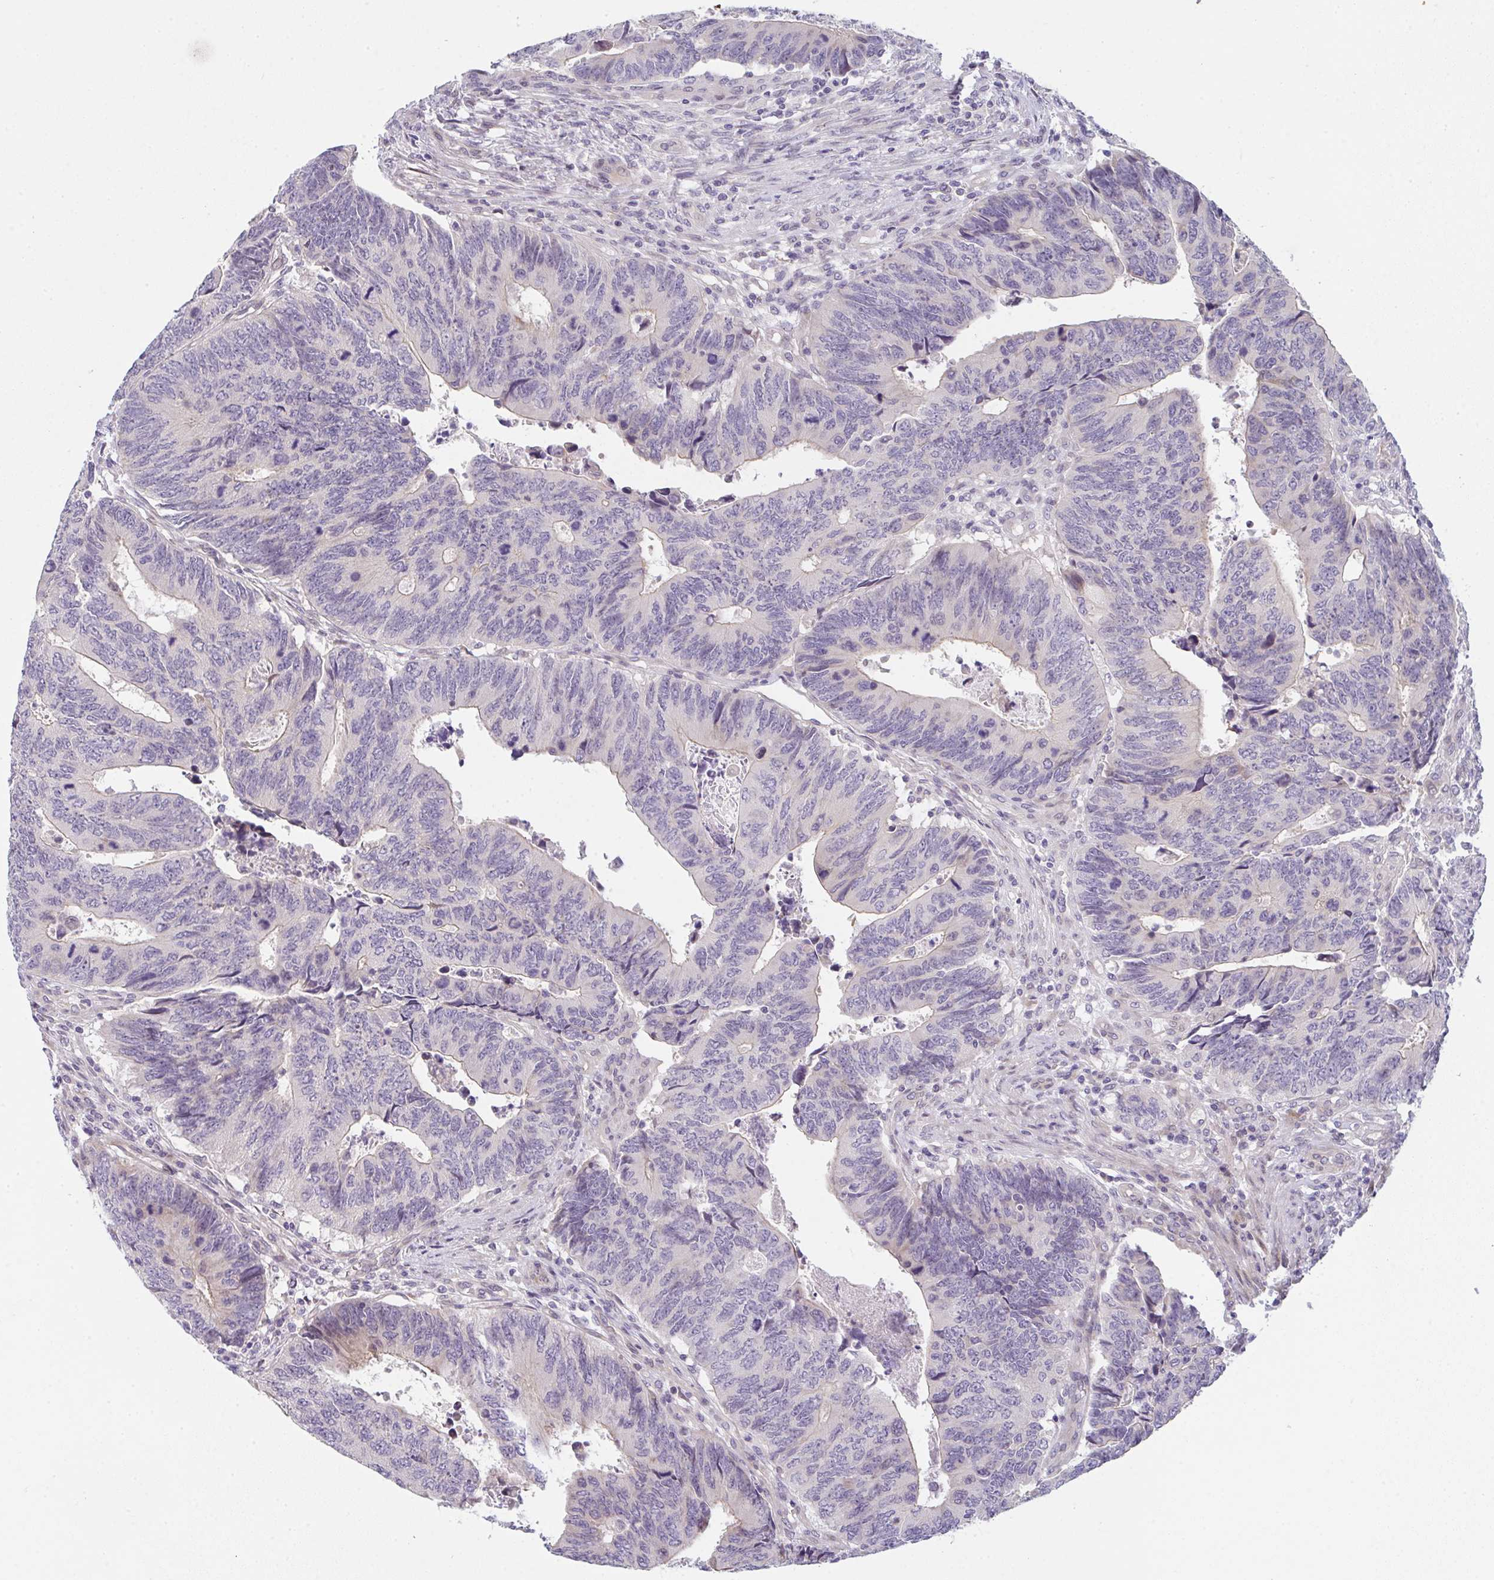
{"staining": {"intensity": "negative", "quantity": "none", "location": "none"}, "tissue": "colorectal cancer", "cell_type": "Tumor cells", "image_type": "cancer", "snomed": [{"axis": "morphology", "description": "Adenocarcinoma, NOS"}, {"axis": "topography", "description": "Colon"}], "caption": "IHC histopathology image of neoplastic tissue: human colorectal cancer (adenocarcinoma) stained with DAB demonstrates no significant protein positivity in tumor cells. The staining was performed using DAB (3,3'-diaminobenzidine) to visualize the protein expression in brown, while the nuclei were stained in blue with hematoxylin (Magnification: 20x).", "gene": "TNFRSF10A", "patient": {"sex": "male", "age": 87}}